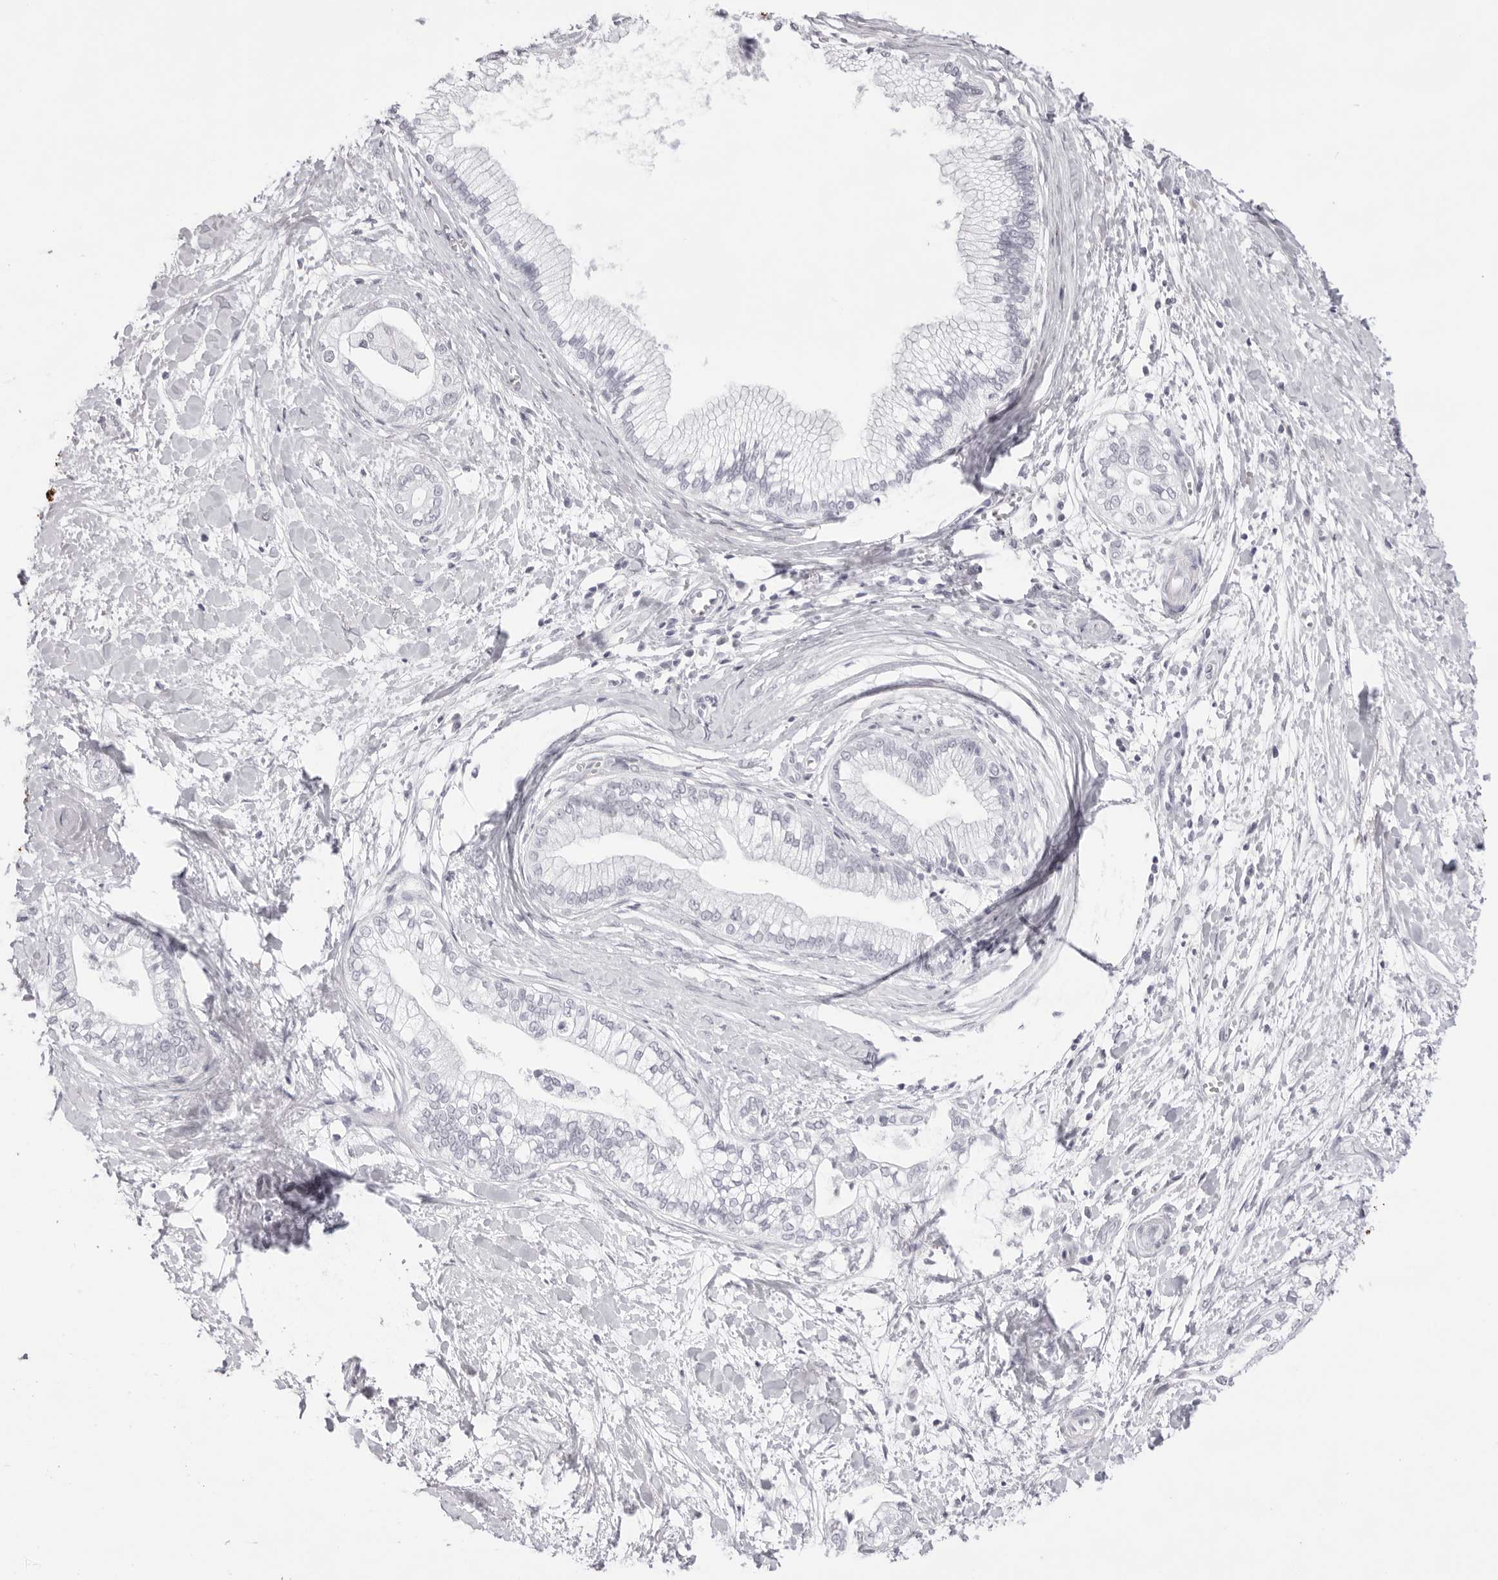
{"staining": {"intensity": "negative", "quantity": "none", "location": "none"}, "tissue": "pancreatic cancer", "cell_type": "Tumor cells", "image_type": "cancer", "snomed": [{"axis": "morphology", "description": "Adenocarcinoma, NOS"}, {"axis": "topography", "description": "Pancreas"}], "caption": "Immunohistochemistry (IHC) micrograph of neoplastic tissue: pancreatic cancer (adenocarcinoma) stained with DAB demonstrates no significant protein staining in tumor cells. (Brightfield microscopy of DAB immunohistochemistry (IHC) at high magnification).", "gene": "KLK12", "patient": {"sex": "male", "age": 68}}